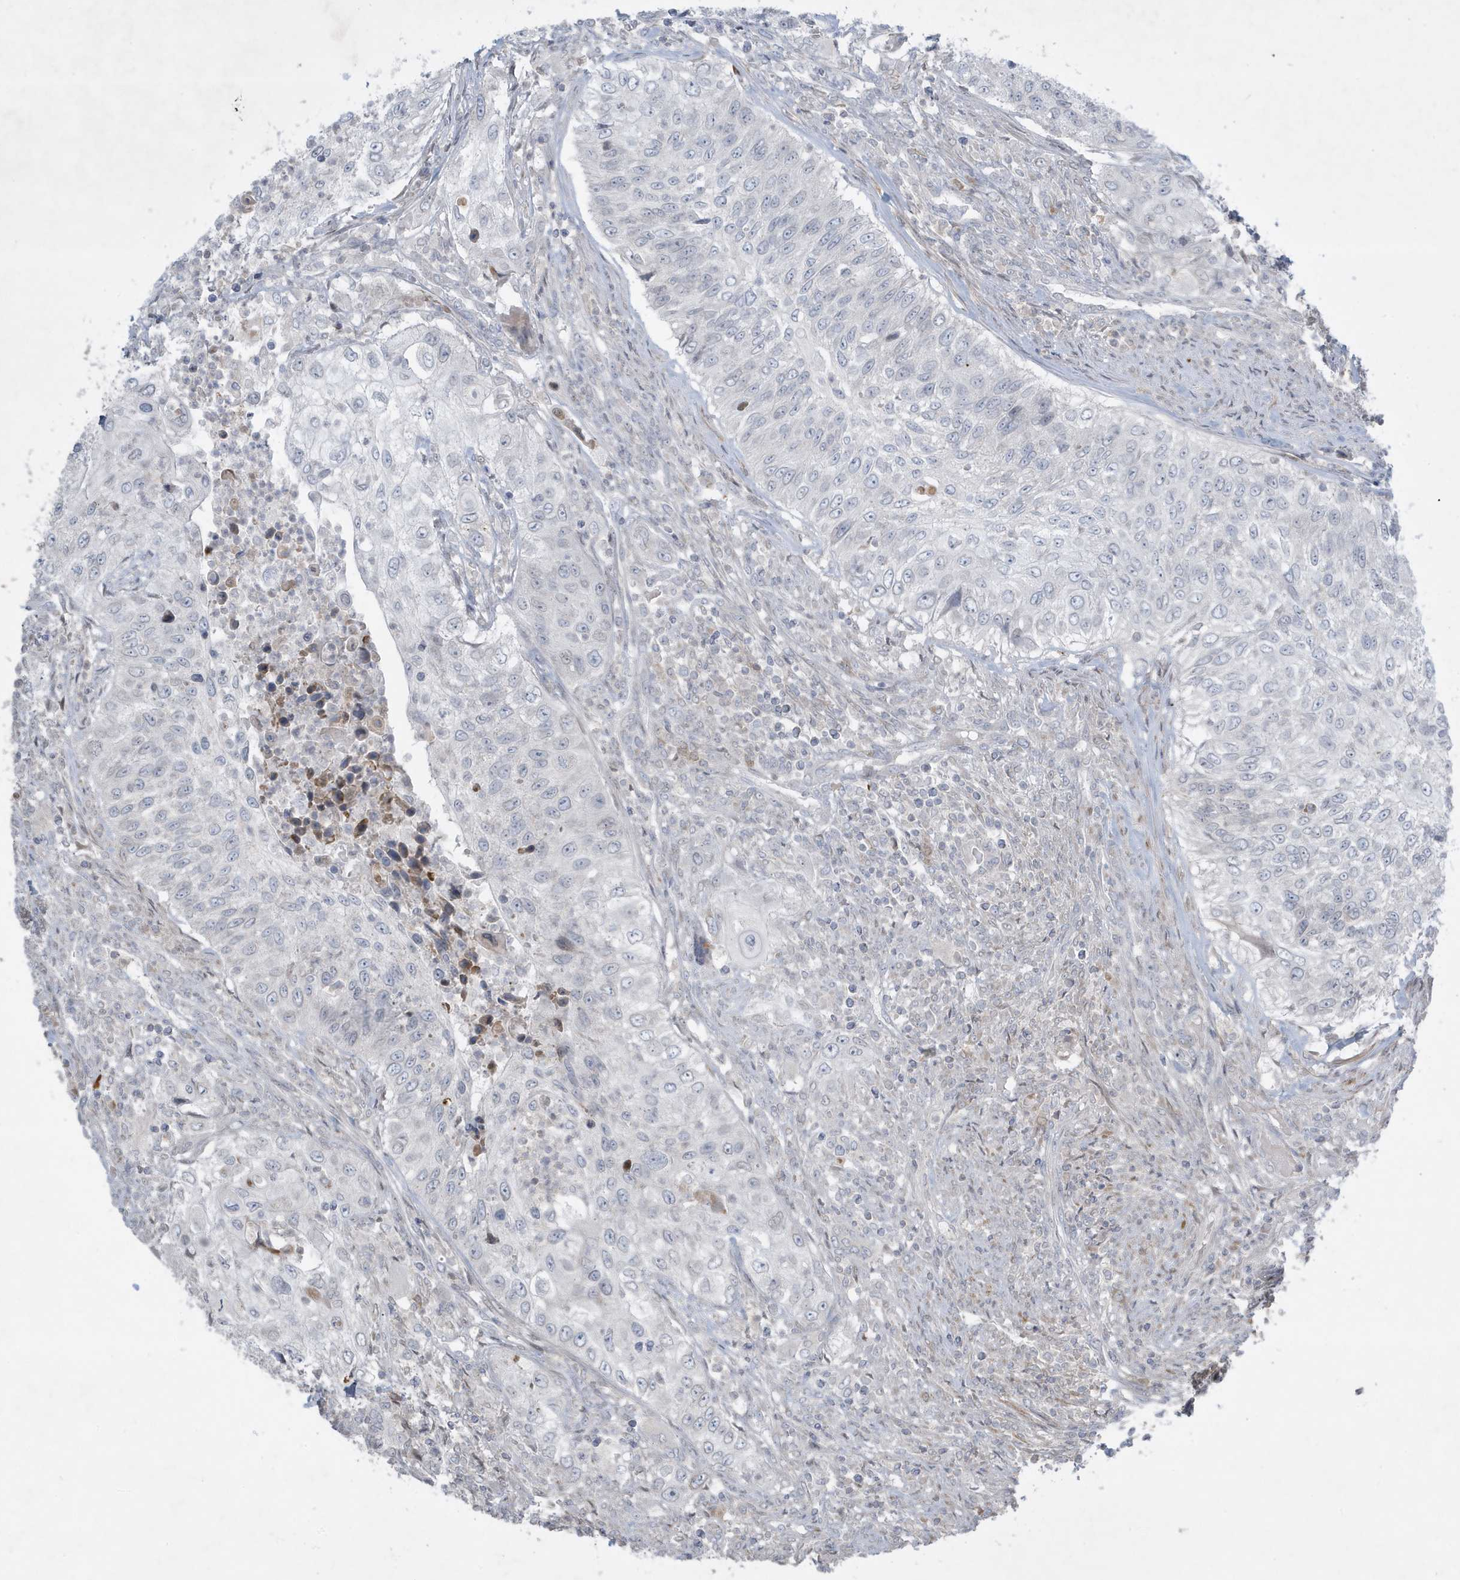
{"staining": {"intensity": "negative", "quantity": "none", "location": "none"}, "tissue": "urothelial cancer", "cell_type": "Tumor cells", "image_type": "cancer", "snomed": [{"axis": "morphology", "description": "Urothelial carcinoma, High grade"}, {"axis": "topography", "description": "Urinary bladder"}], "caption": "IHC photomicrograph of neoplastic tissue: urothelial carcinoma (high-grade) stained with DAB shows no significant protein expression in tumor cells.", "gene": "FNDC1", "patient": {"sex": "female", "age": 60}}